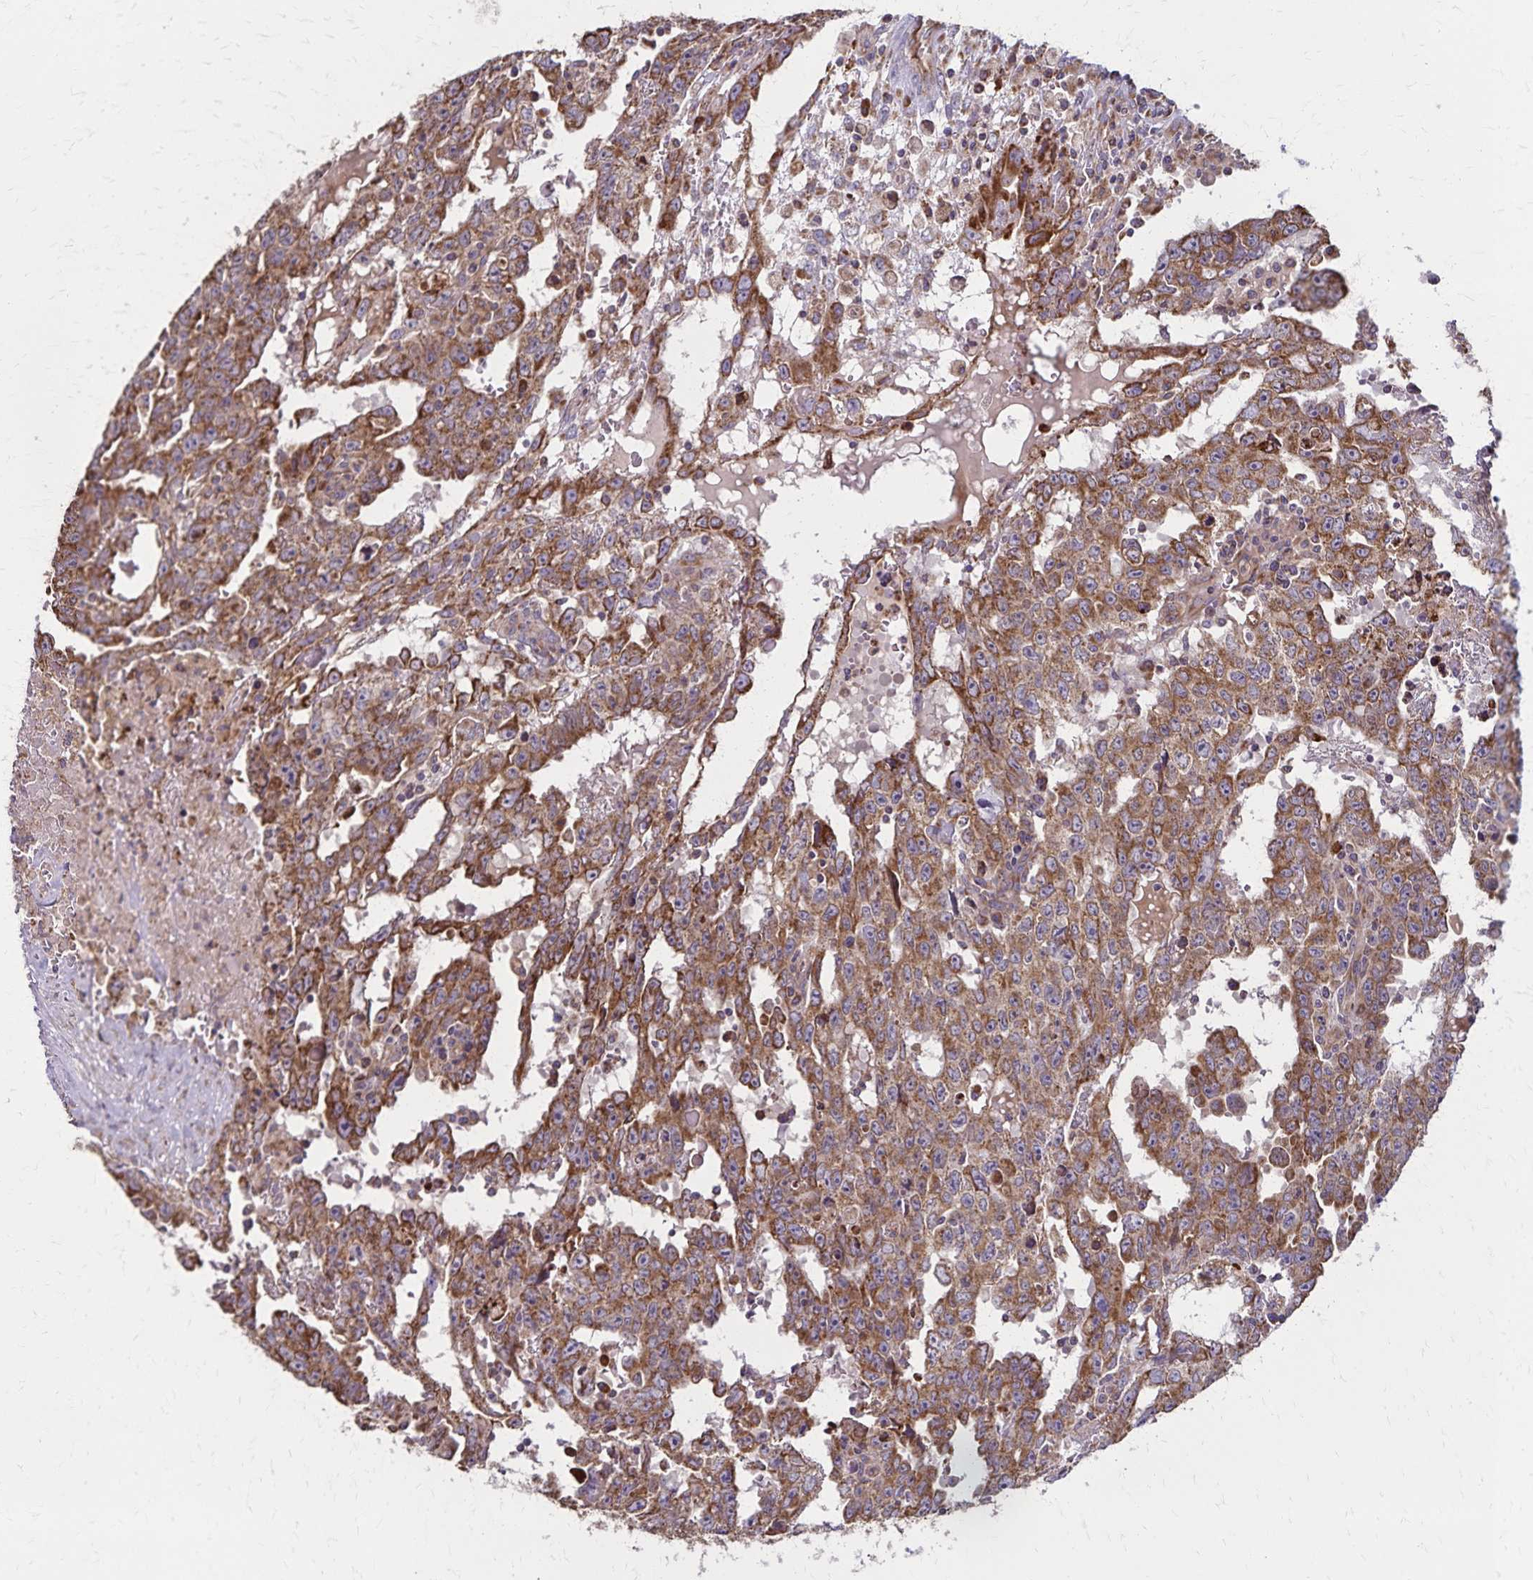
{"staining": {"intensity": "moderate", "quantity": ">75%", "location": "cytoplasmic/membranous"}, "tissue": "testis cancer", "cell_type": "Tumor cells", "image_type": "cancer", "snomed": [{"axis": "morphology", "description": "Carcinoma, Embryonal, NOS"}, {"axis": "topography", "description": "Testis"}], "caption": "Moderate cytoplasmic/membranous staining for a protein is seen in about >75% of tumor cells of testis cancer using immunohistochemistry.", "gene": "RNF10", "patient": {"sex": "male", "age": 22}}